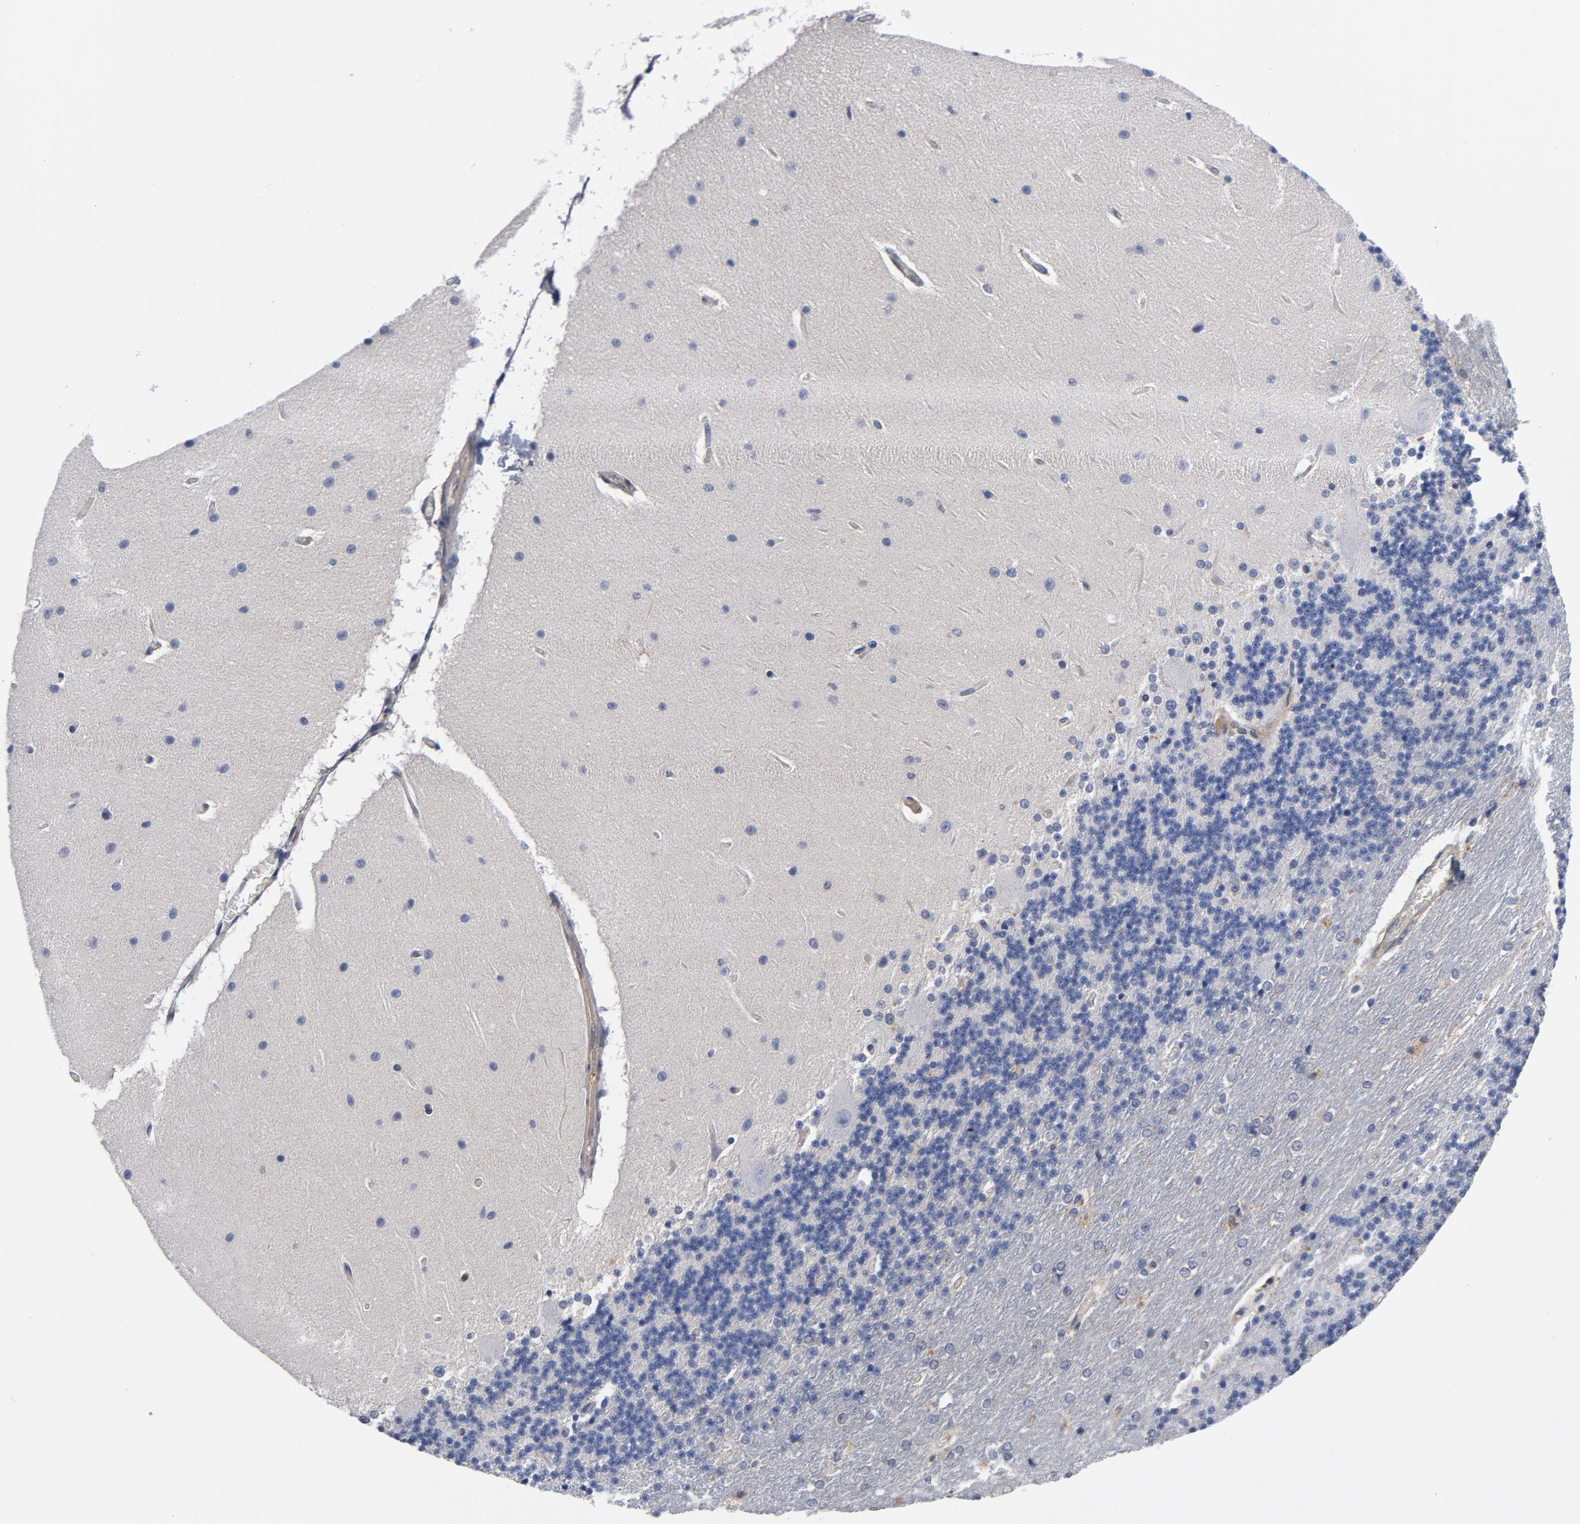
{"staining": {"intensity": "negative", "quantity": "none", "location": "none"}, "tissue": "cerebellum", "cell_type": "Cells in granular layer", "image_type": "normal", "snomed": [{"axis": "morphology", "description": "Normal tissue, NOS"}, {"axis": "topography", "description": "Cerebellum"}], "caption": "This is an IHC histopathology image of normal cerebellum. There is no positivity in cells in granular layer.", "gene": "TRADD", "patient": {"sex": "female", "age": 54}}